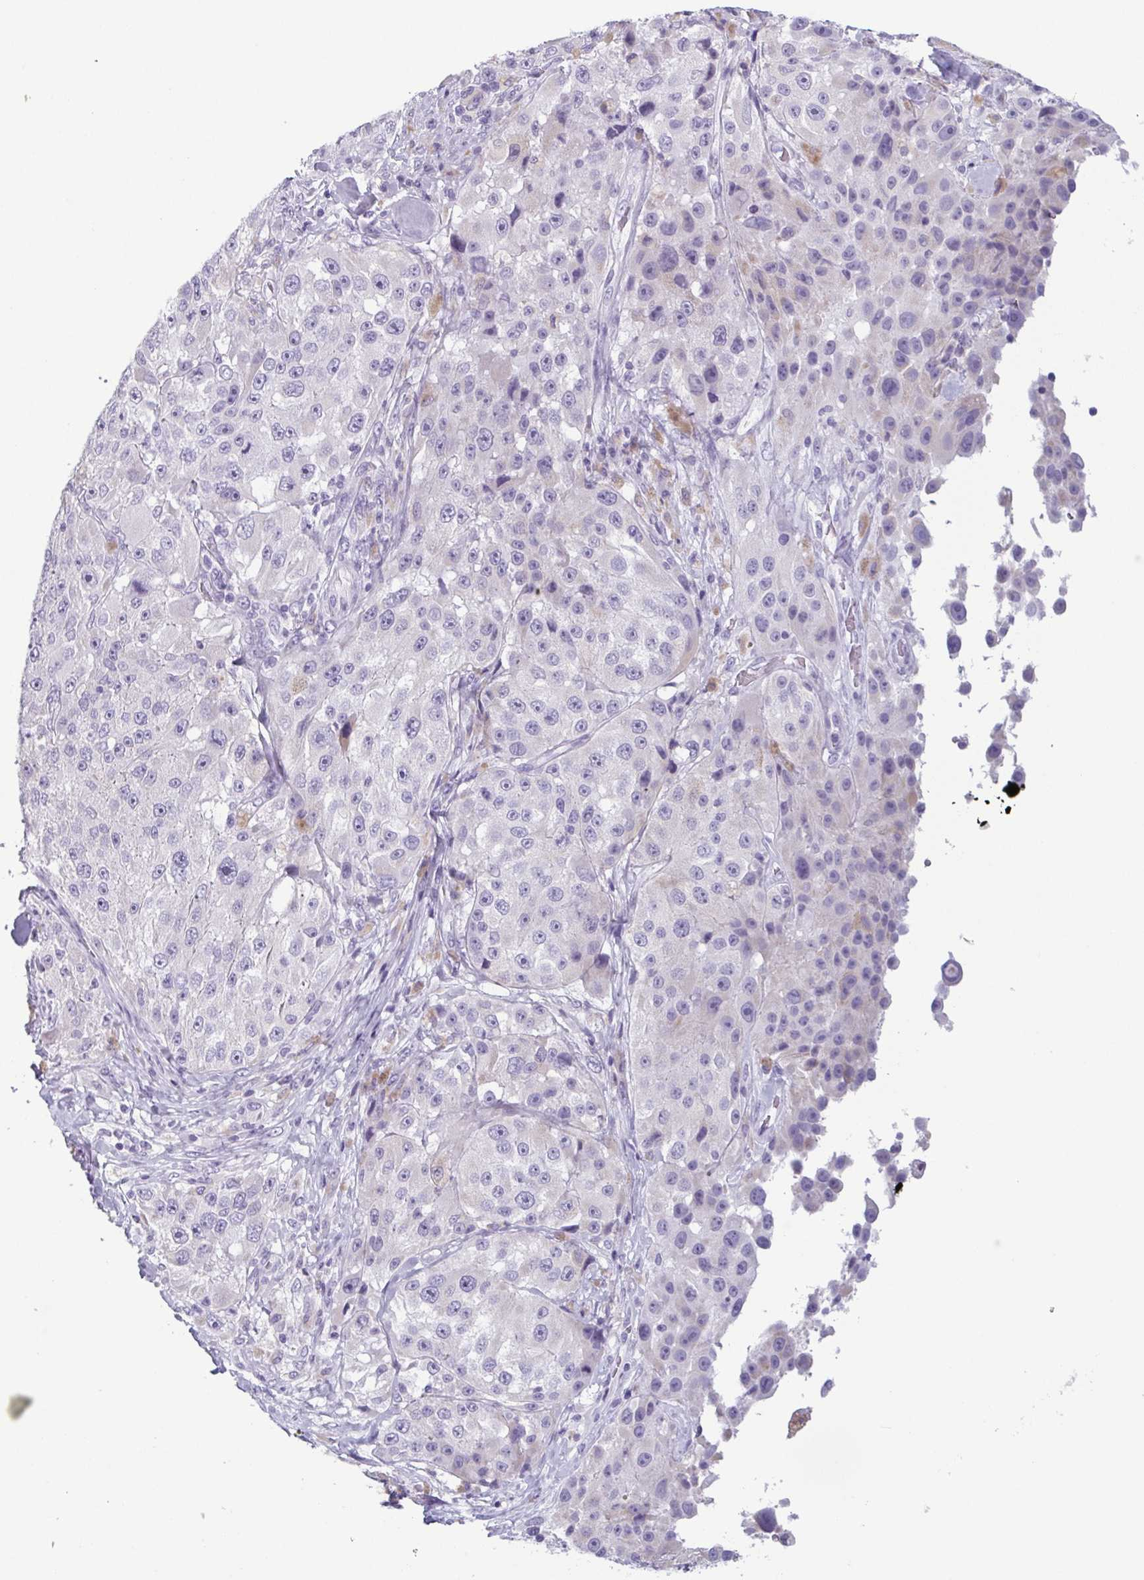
{"staining": {"intensity": "negative", "quantity": "none", "location": "none"}, "tissue": "melanoma", "cell_type": "Tumor cells", "image_type": "cancer", "snomed": [{"axis": "morphology", "description": "Malignant melanoma, Metastatic site"}, {"axis": "topography", "description": "Lymph node"}], "caption": "A high-resolution micrograph shows IHC staining of melanoma, which shows no significant positivity in tumor cells.", "gene": "KRT78", "patient": {"sex": "male", "age": 62}}